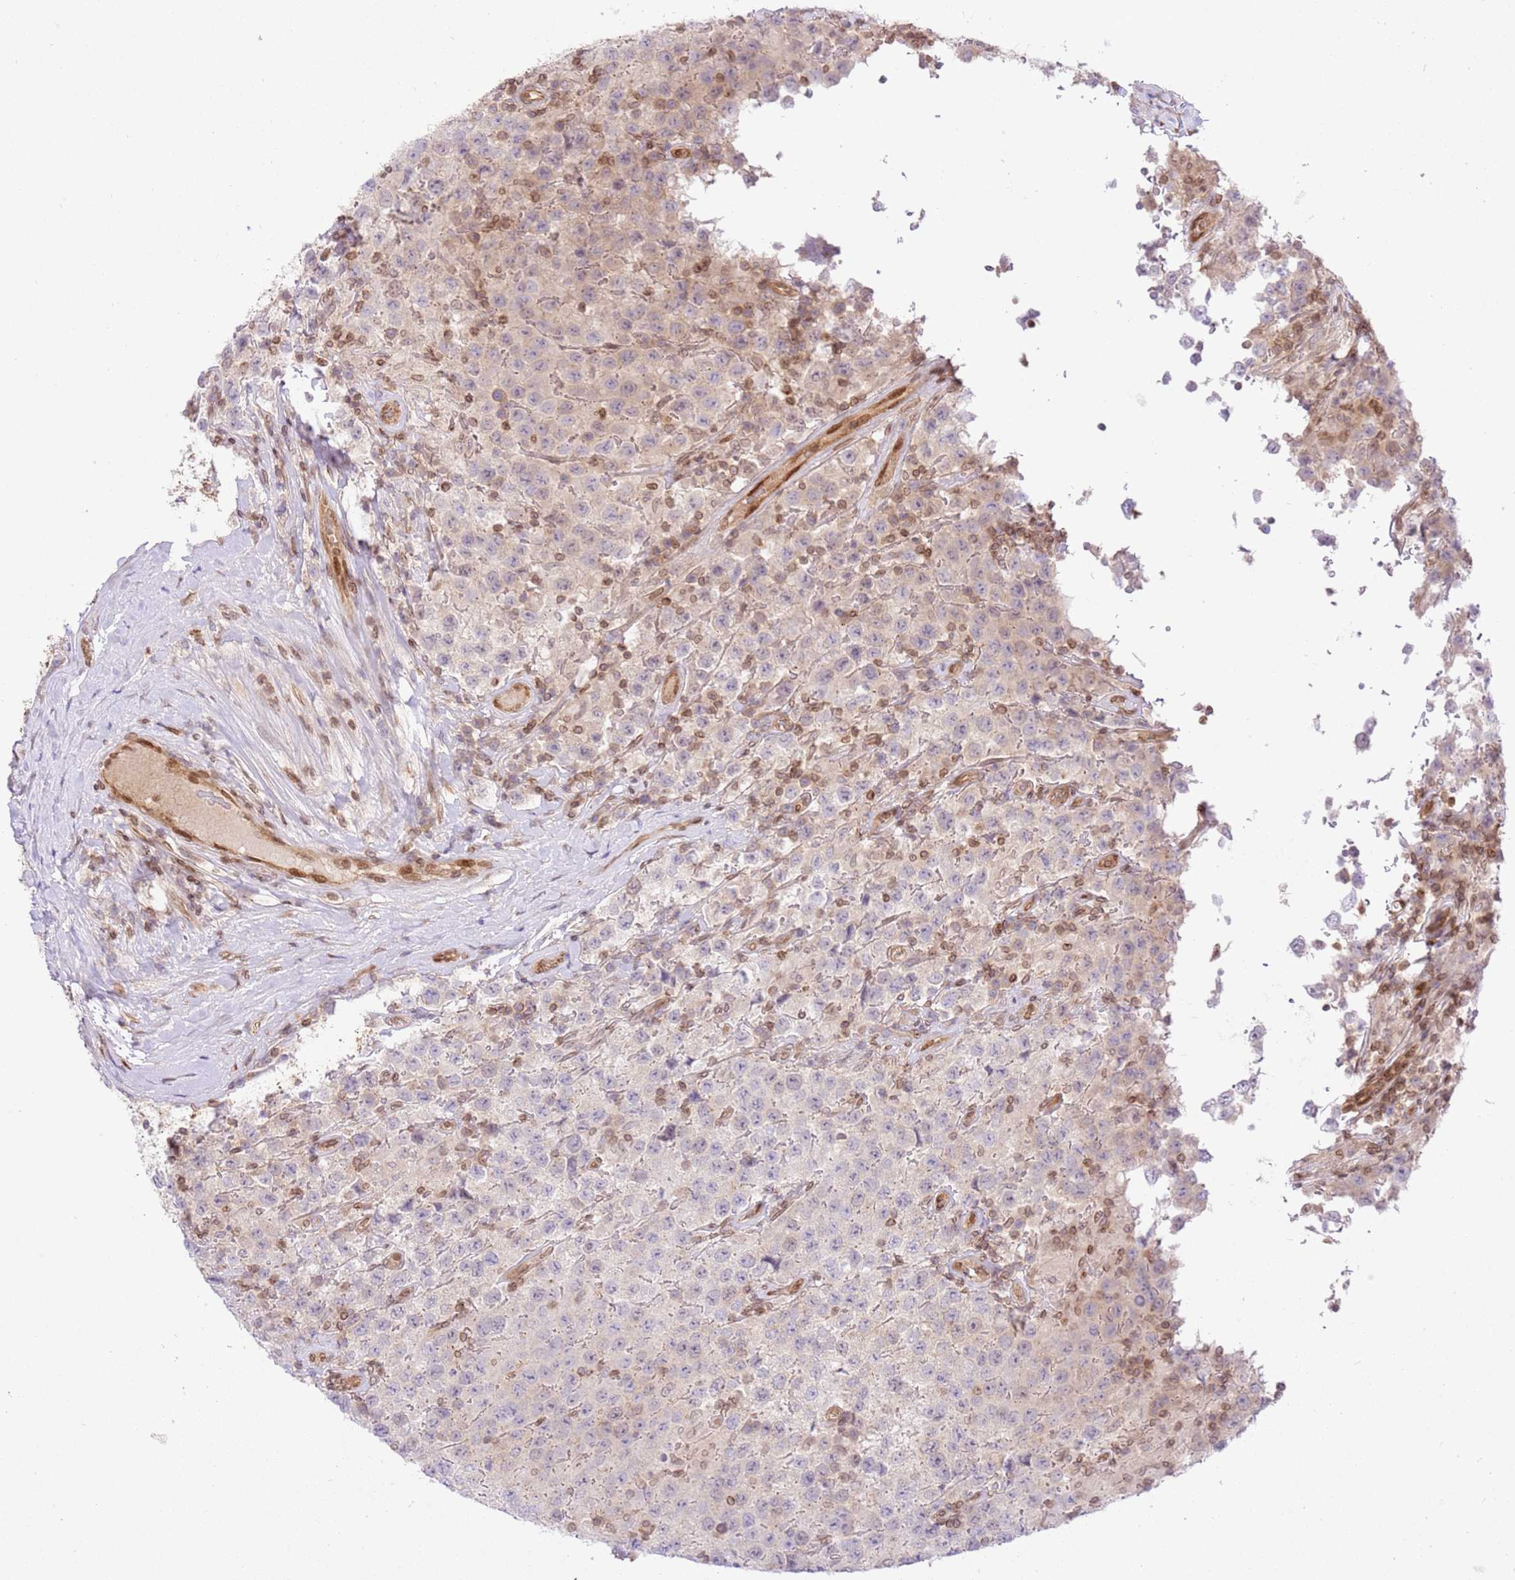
{"staining": {"intensity": "negative", "quantity": "none", "location": "none"}, "tissue": "testis cancer", "cell_type": "Tumor cells", "image_type": "cancer", "snomed": [{"axis": "morphology", "description": "Seminoma, NOS"}, {"axis": "morphology", "description": "Carcinoma, Embryonal, NOS"}, {"axis": "topography", "description": "Testis"}], "caption": "Immunohistochemistry of human testis cancer (embryonal carcinoma) displays no expression in tumor cells.", "gene": "TRIM37", "patient": {"sex": "male", "age": 41}}